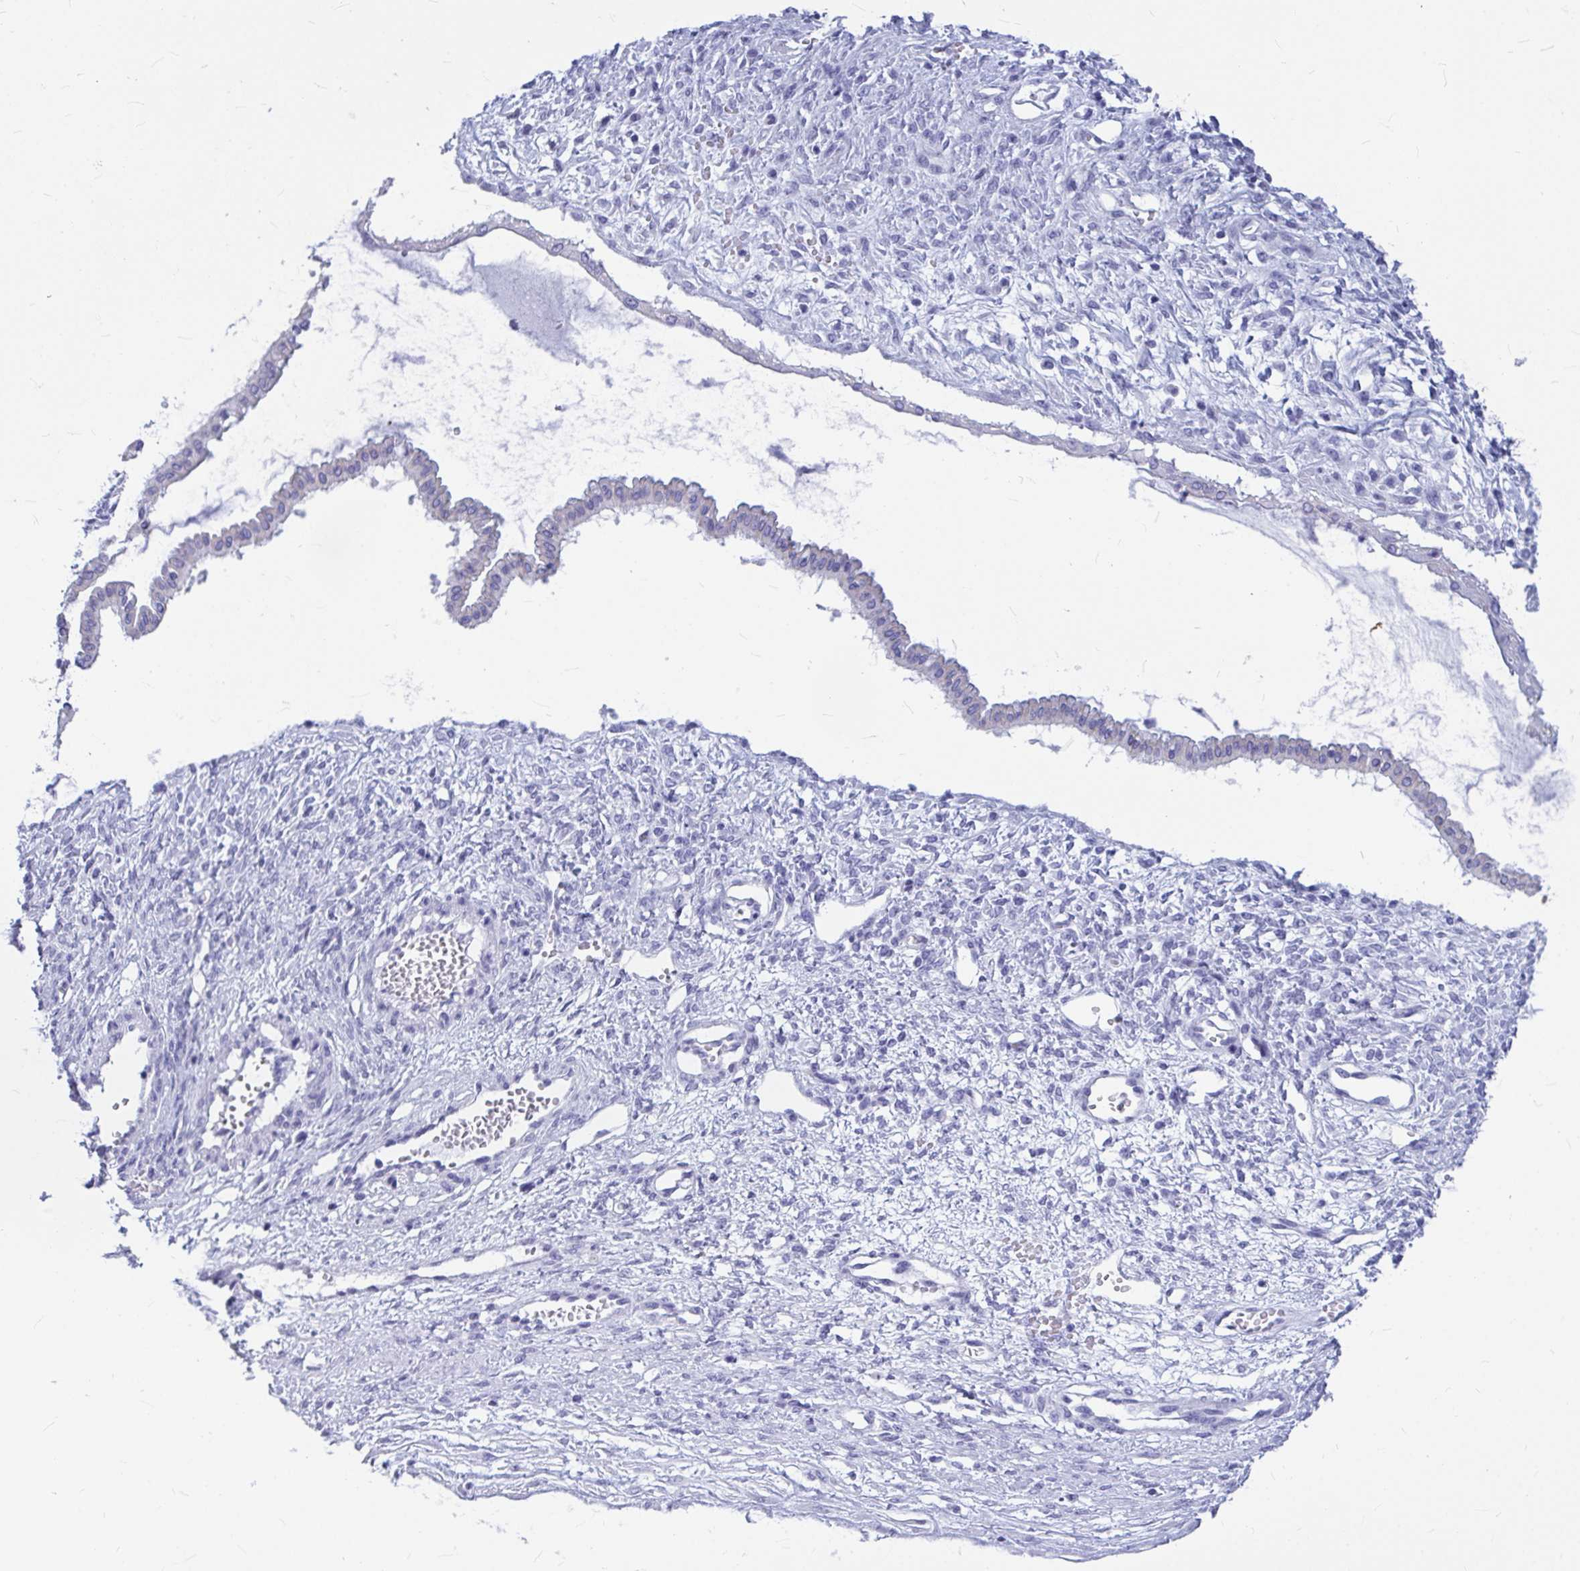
{"staining": {"intensity": "negative", "quantity": "none", "location": "none"}, "tissue": "ovarian cancer", "cell_type": "Tumor cells", "image_type": "cancer", "snomed": [{"axis": "morphology", "description": "Cystadenocarcinoma, mucinous, NOS"}, {"axis": "topography", "description": "Ovary"}], "caption": "Tumor cells show no significant protein staining in mucinous cystadenocarcinoma (ovarian).", "gene": "OR5J2", "patient": {"sex": "female", "age": 73}}